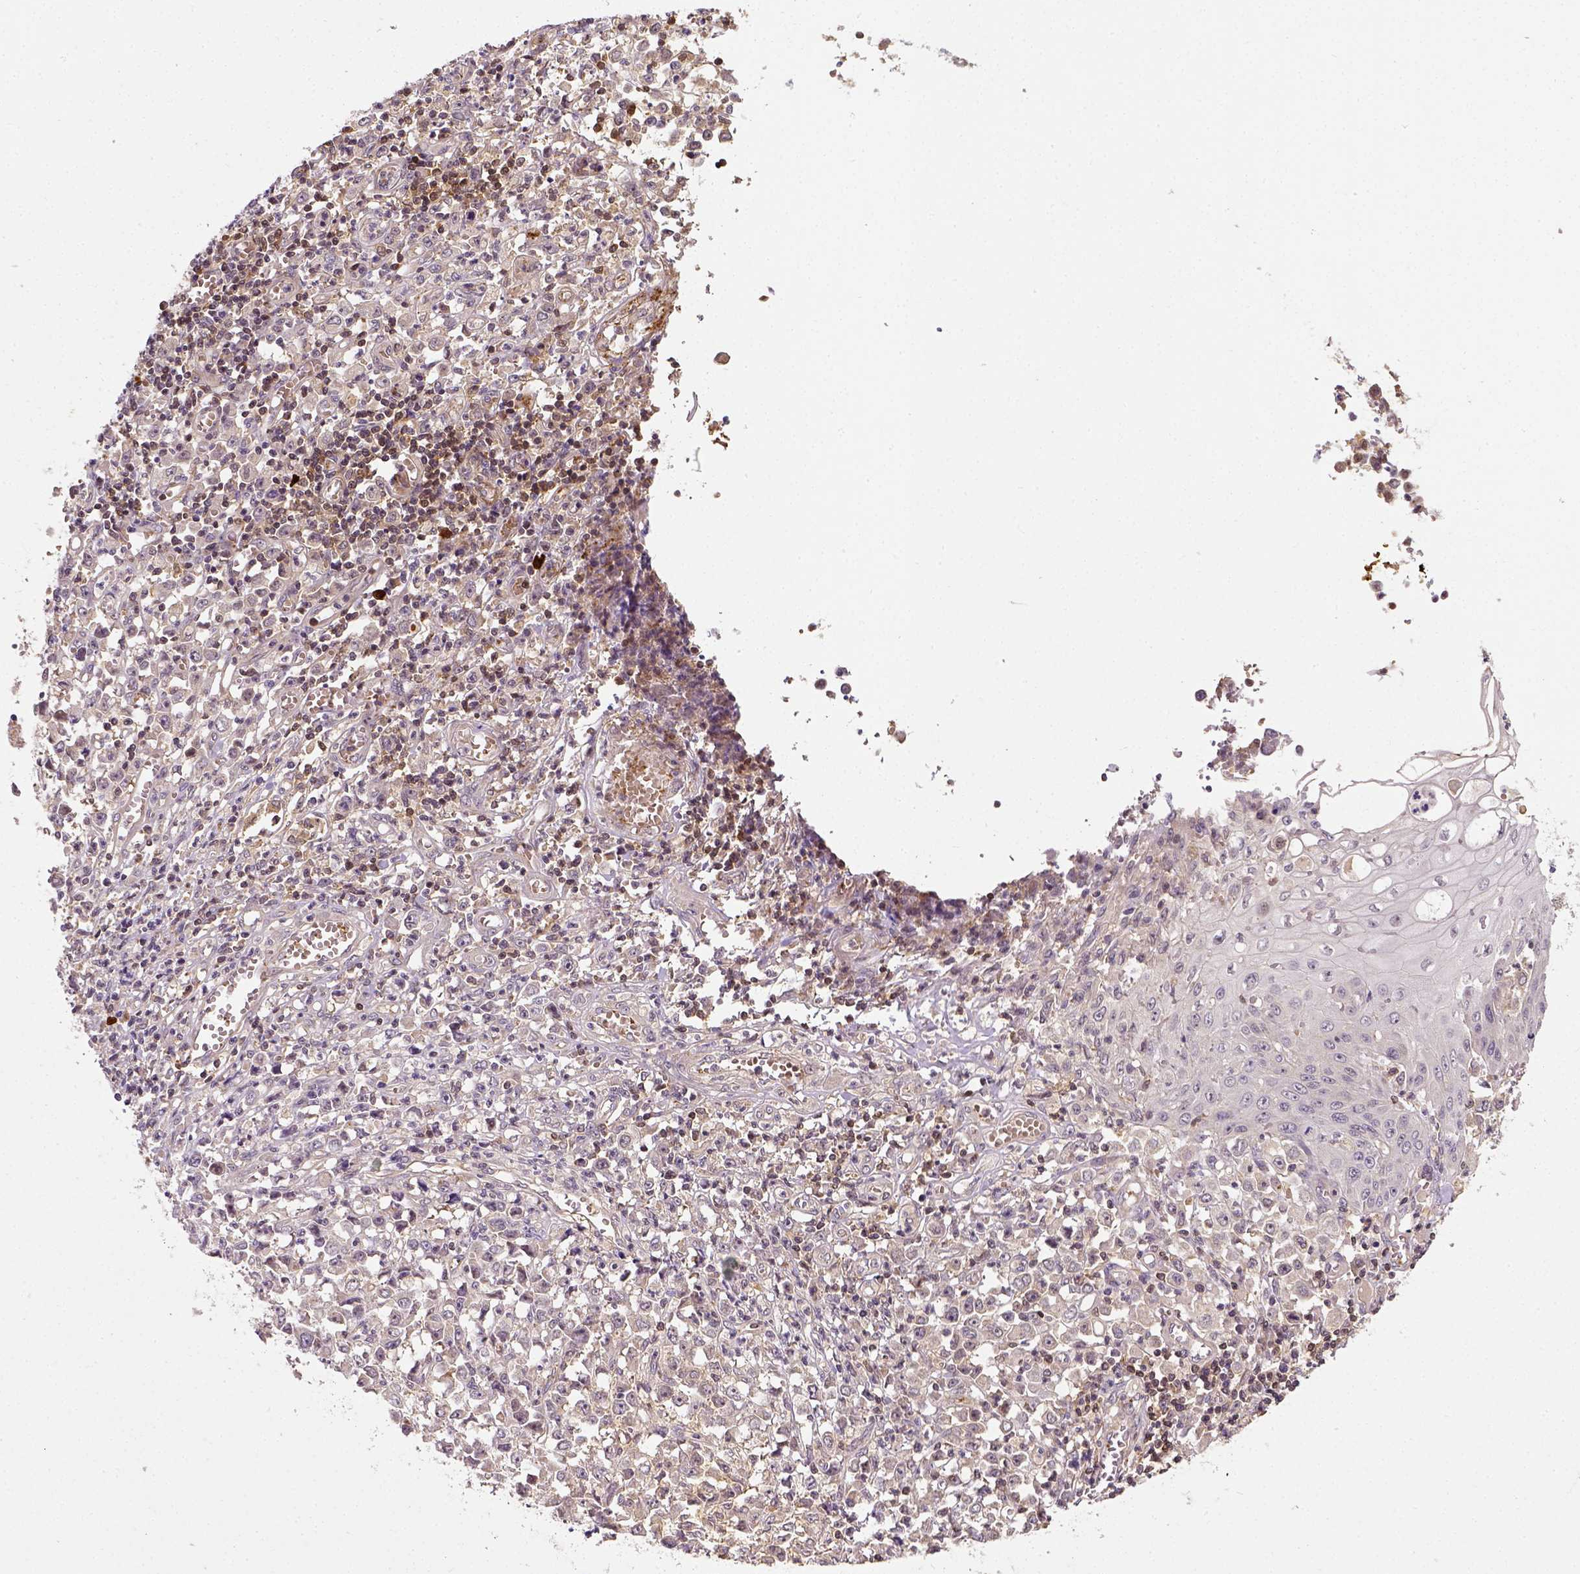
{"staining": {"intensity": "negative", "quantity": "none", "location": "none"}, "tissue": "stomach cancer", "cell_type": "Tumor cells", "image_type": "cancer", "snomed": [{"axis": "morphology", "description": "Adenocarcinoma, NOS"}, {"axis": "topography", "description": "Stomach, upper"}], "caption": "Protein analysis of stomach cancer (adenocarcinoma) displays no significant positivity in tumor cells. Nuclei are stained in blue.", "gene": "MATK", "patient": {"sex": "male", "age": 70}}